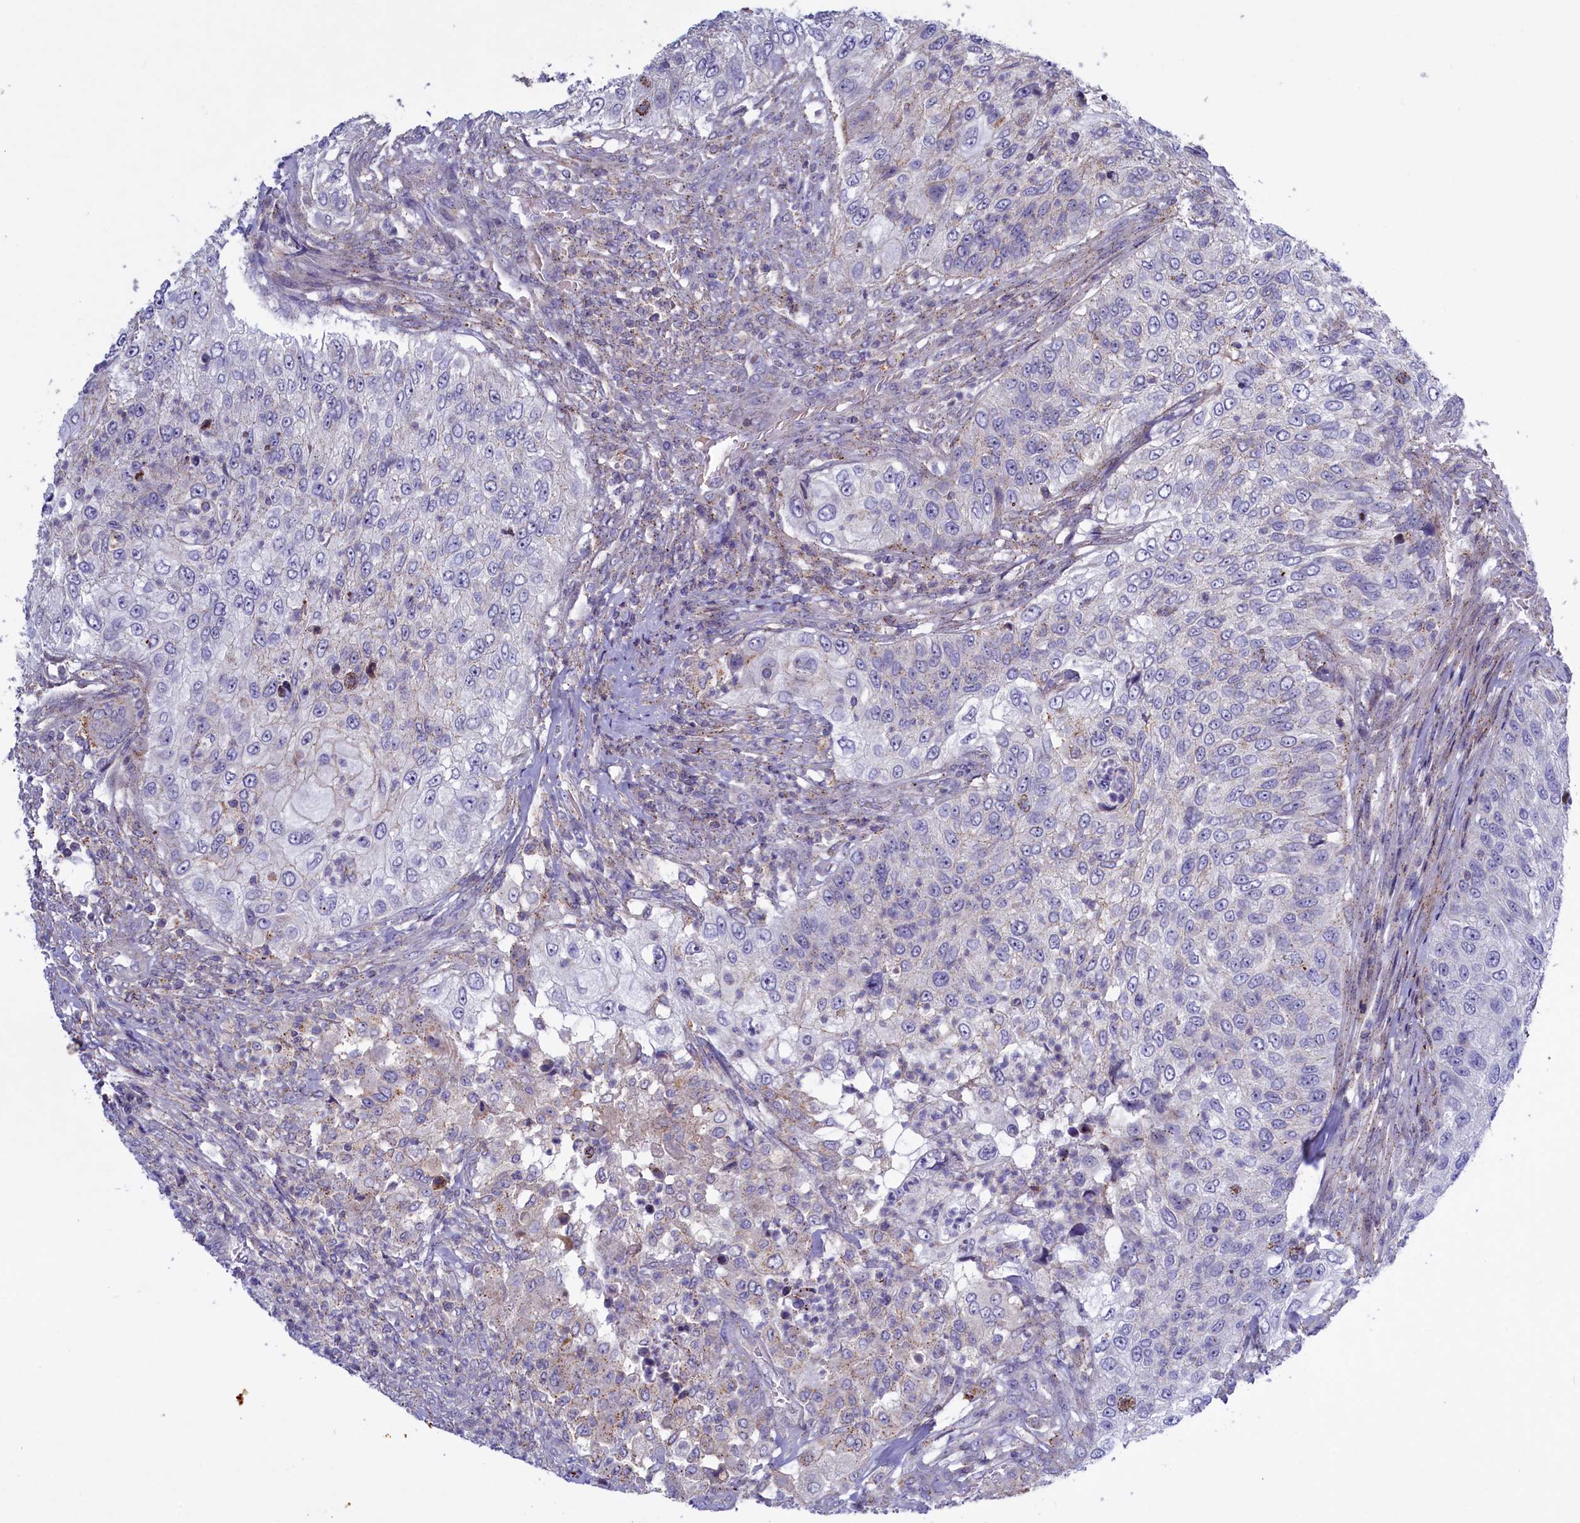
{"staining": {"intensity": "negative", "quantity": "none", "location": "none"}, "tissue": "urothelial cancer", "cell_type": "Tumor cells", "image_type": "cancer", "snomed": [{"axis": "morphology", "description": "Urothelial carcinoma, High grade"}, {"axis": "topography", "description": "Urinary bladder"}], "caption": "This is an IHC histopathology image of urothelial cancer. There is no expression in tumor cells.", "gene": "HYKK", "patient": {"sex": "female", "age": 60}}